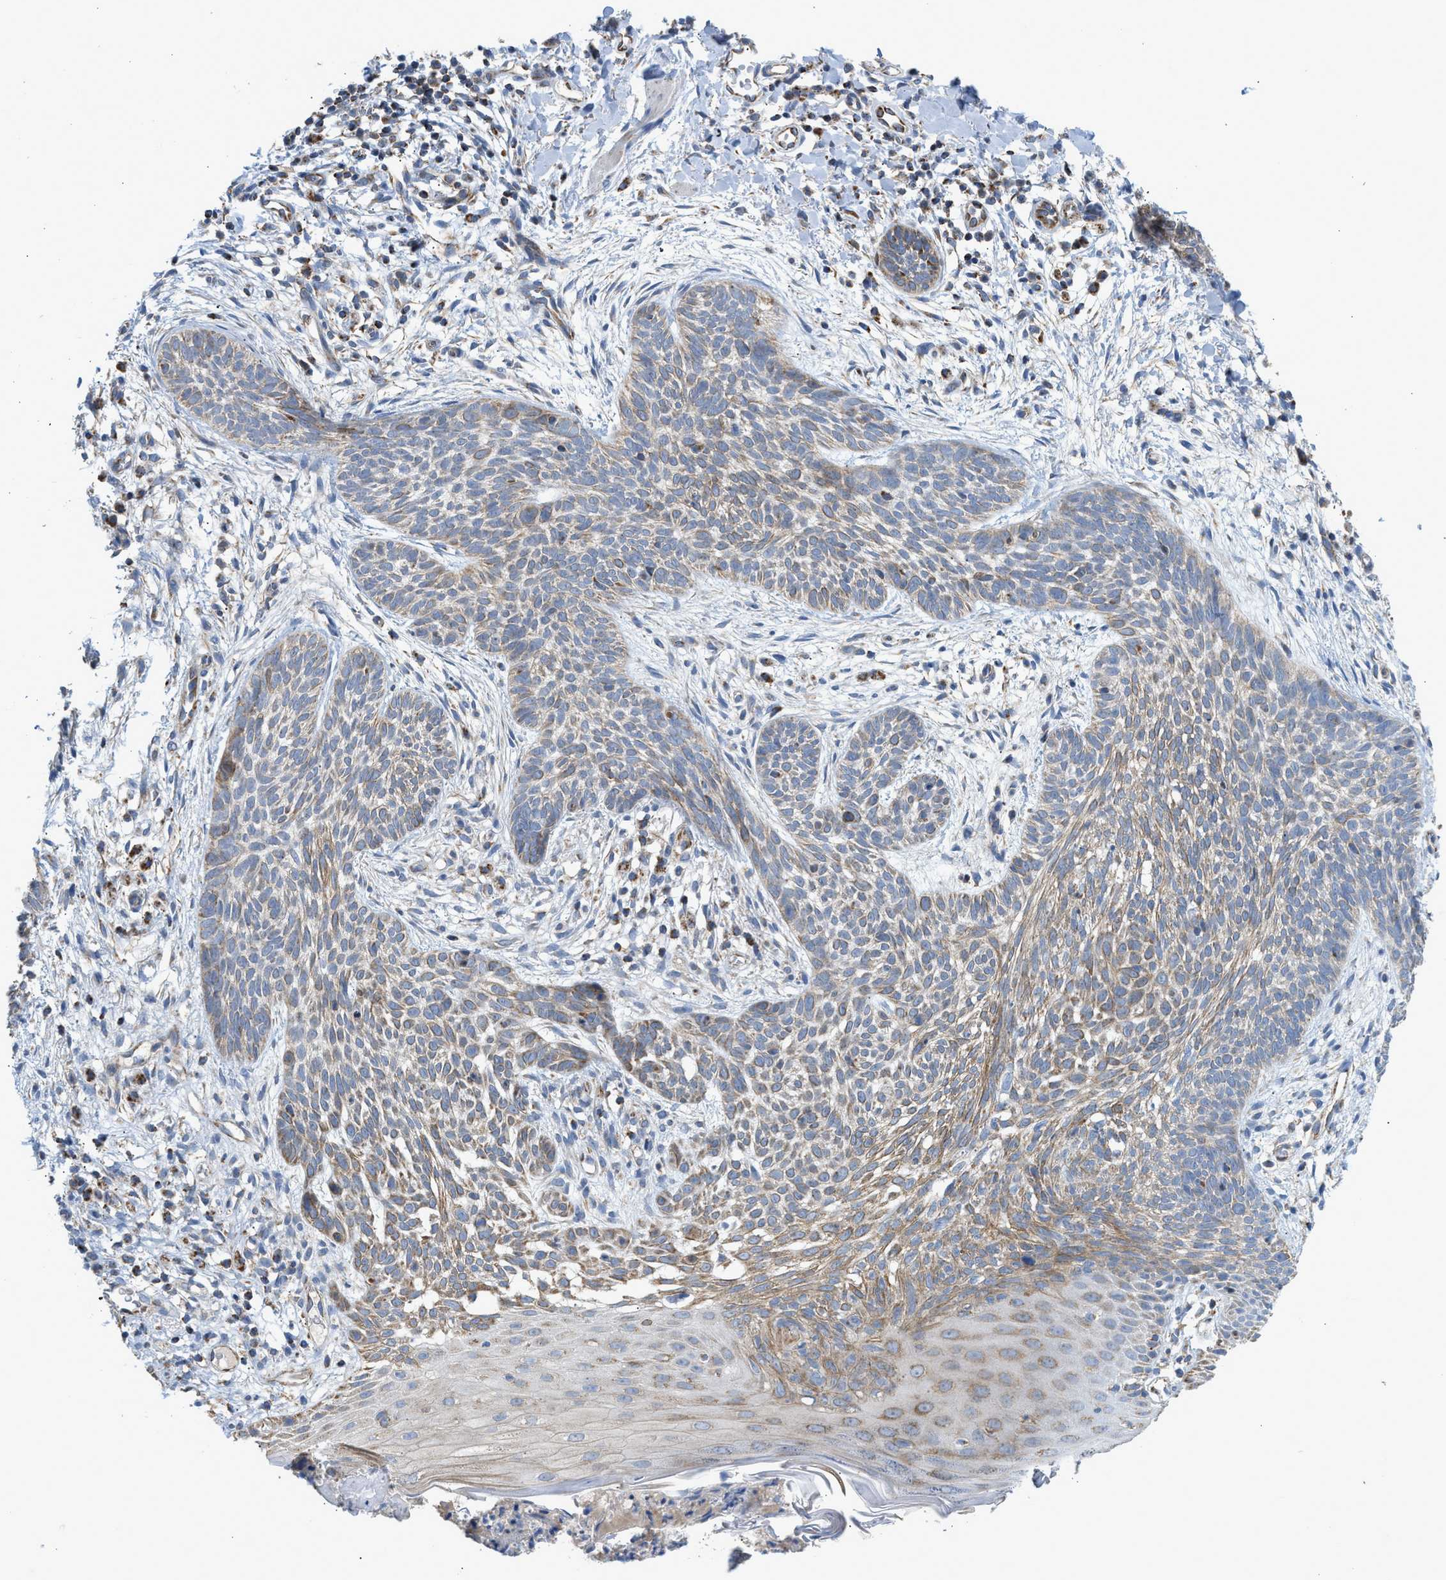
{"staining": {"intensity": "weak", "quantity": "25%-75%", "location": "cytoplasmic/membranous"}, "tissue": "skin cancer", "cell_type": "Tumor cells", "image_type": "cancer", "snomed": [{"axis": "morphology", "description": "Basal cell carcinoma"}, {"axis": "topography", "description": "Skin"}], "caption": "High-magnification brightfield microscopy of skin cancer stained with DAB (3,3'-diaminobenzidine) (brown) and counterstained with hematoxylin (blue). tumor cells exhibit weak cytoplasmic/membranous expression is seen in about25%-75% of cells.", "gene": "GOT2", "patient": {"sex": "female", "age": 59}}